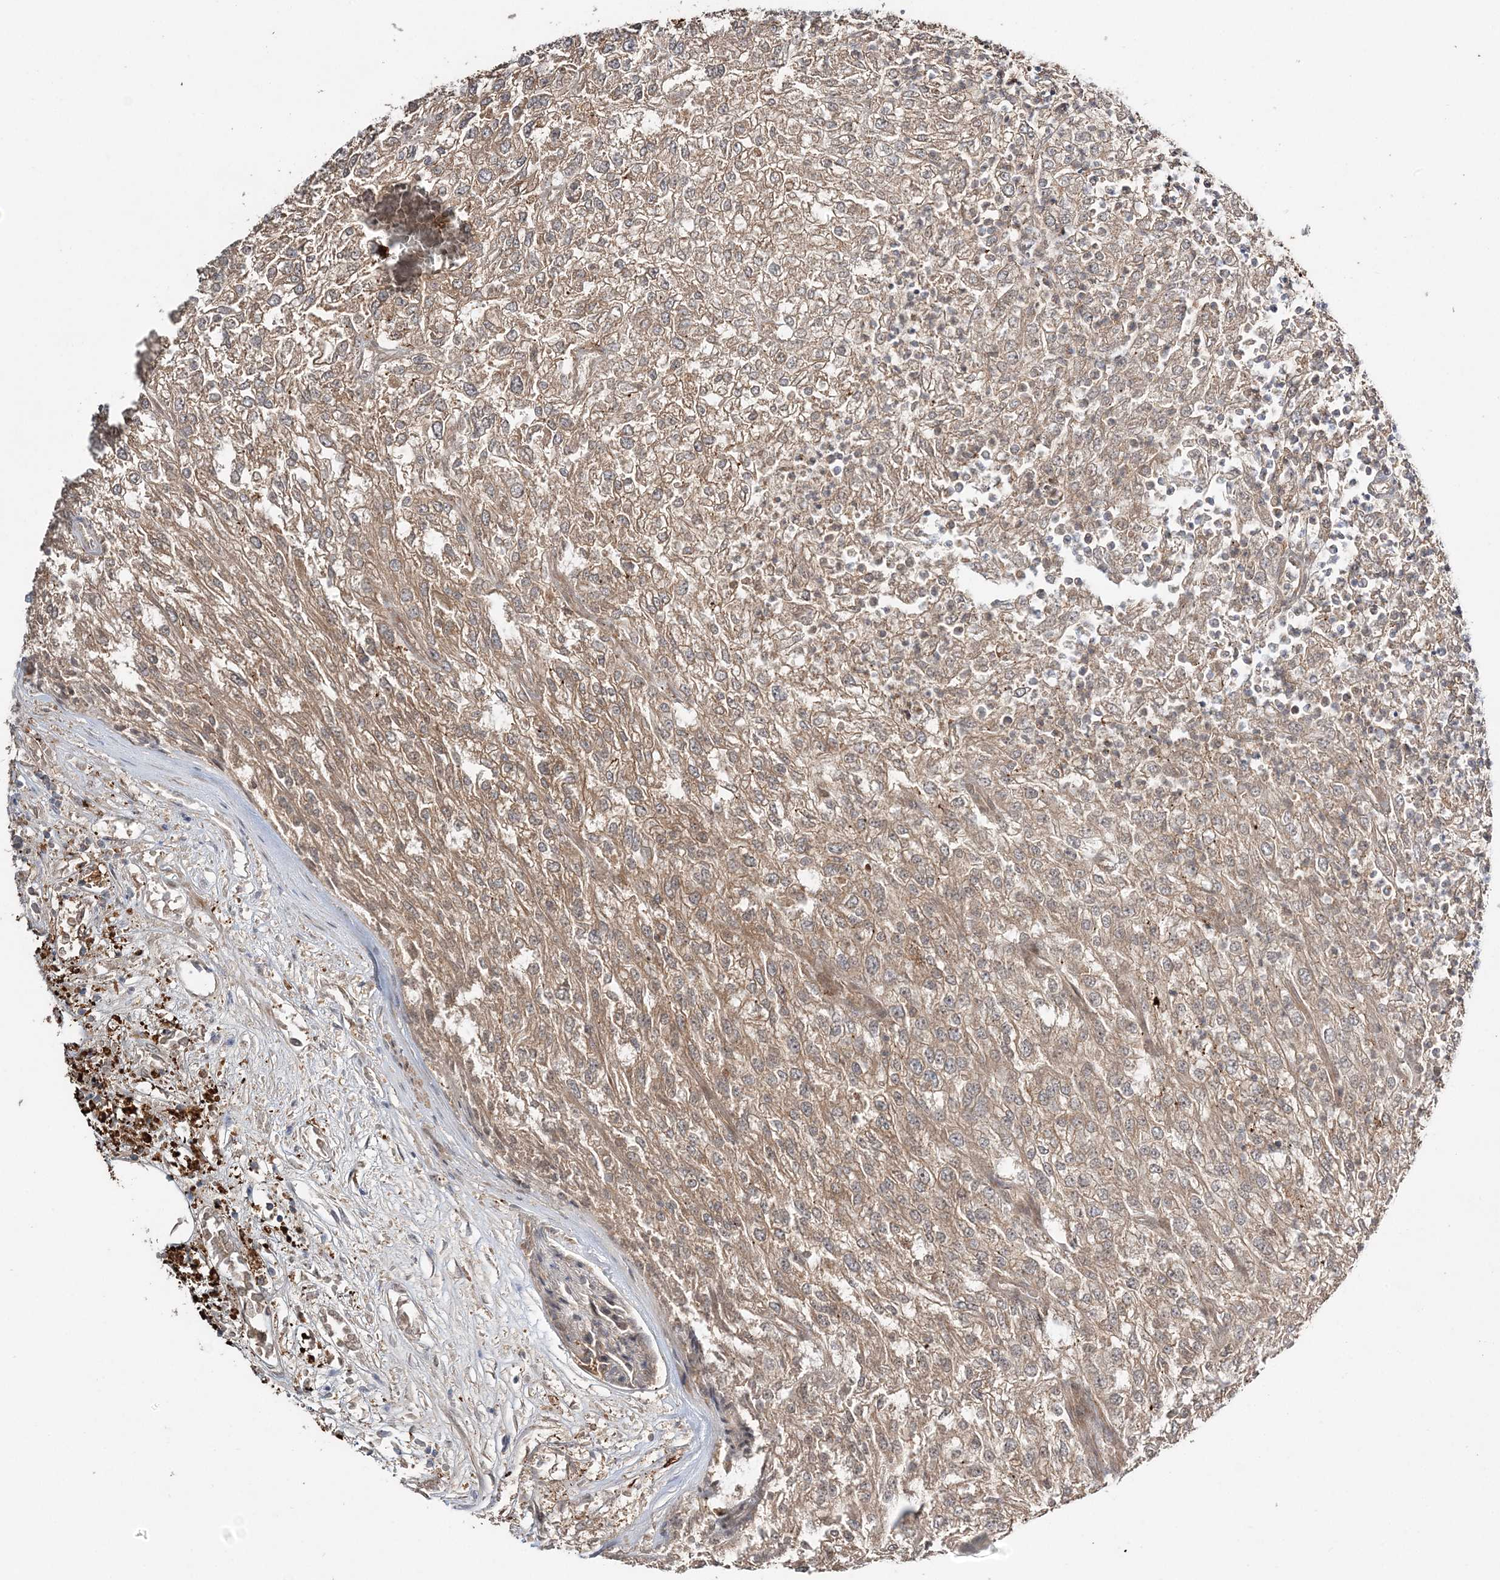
{"staining": {"intensity": "weak", "quantity": ">75%", "location": "cytoplasmic/membranous"}, "tissue": "renal cancer", "cell_type": "Tumor cells", "image_type": "cancer", "snomed": [{"axis": "morphology", "description": "Adenocarcinoma, NOS"}, {"axis": "topography", "description": "Kidney"}], "caption": "Renal cancer stained with immunohistochemistry (IHC) exhibits weak cytoplasmic/membranous positivity in about >75% of tumor cells. The staining was performed using DAB (3,3'-diaminobenzidine) to visualize the protein expression in brown, while the nuclei were stained in blue with hematoxylin (Magnification: 20x).", "gene": "UBTD2", "patient": {"sex": "female", "age": 54}}